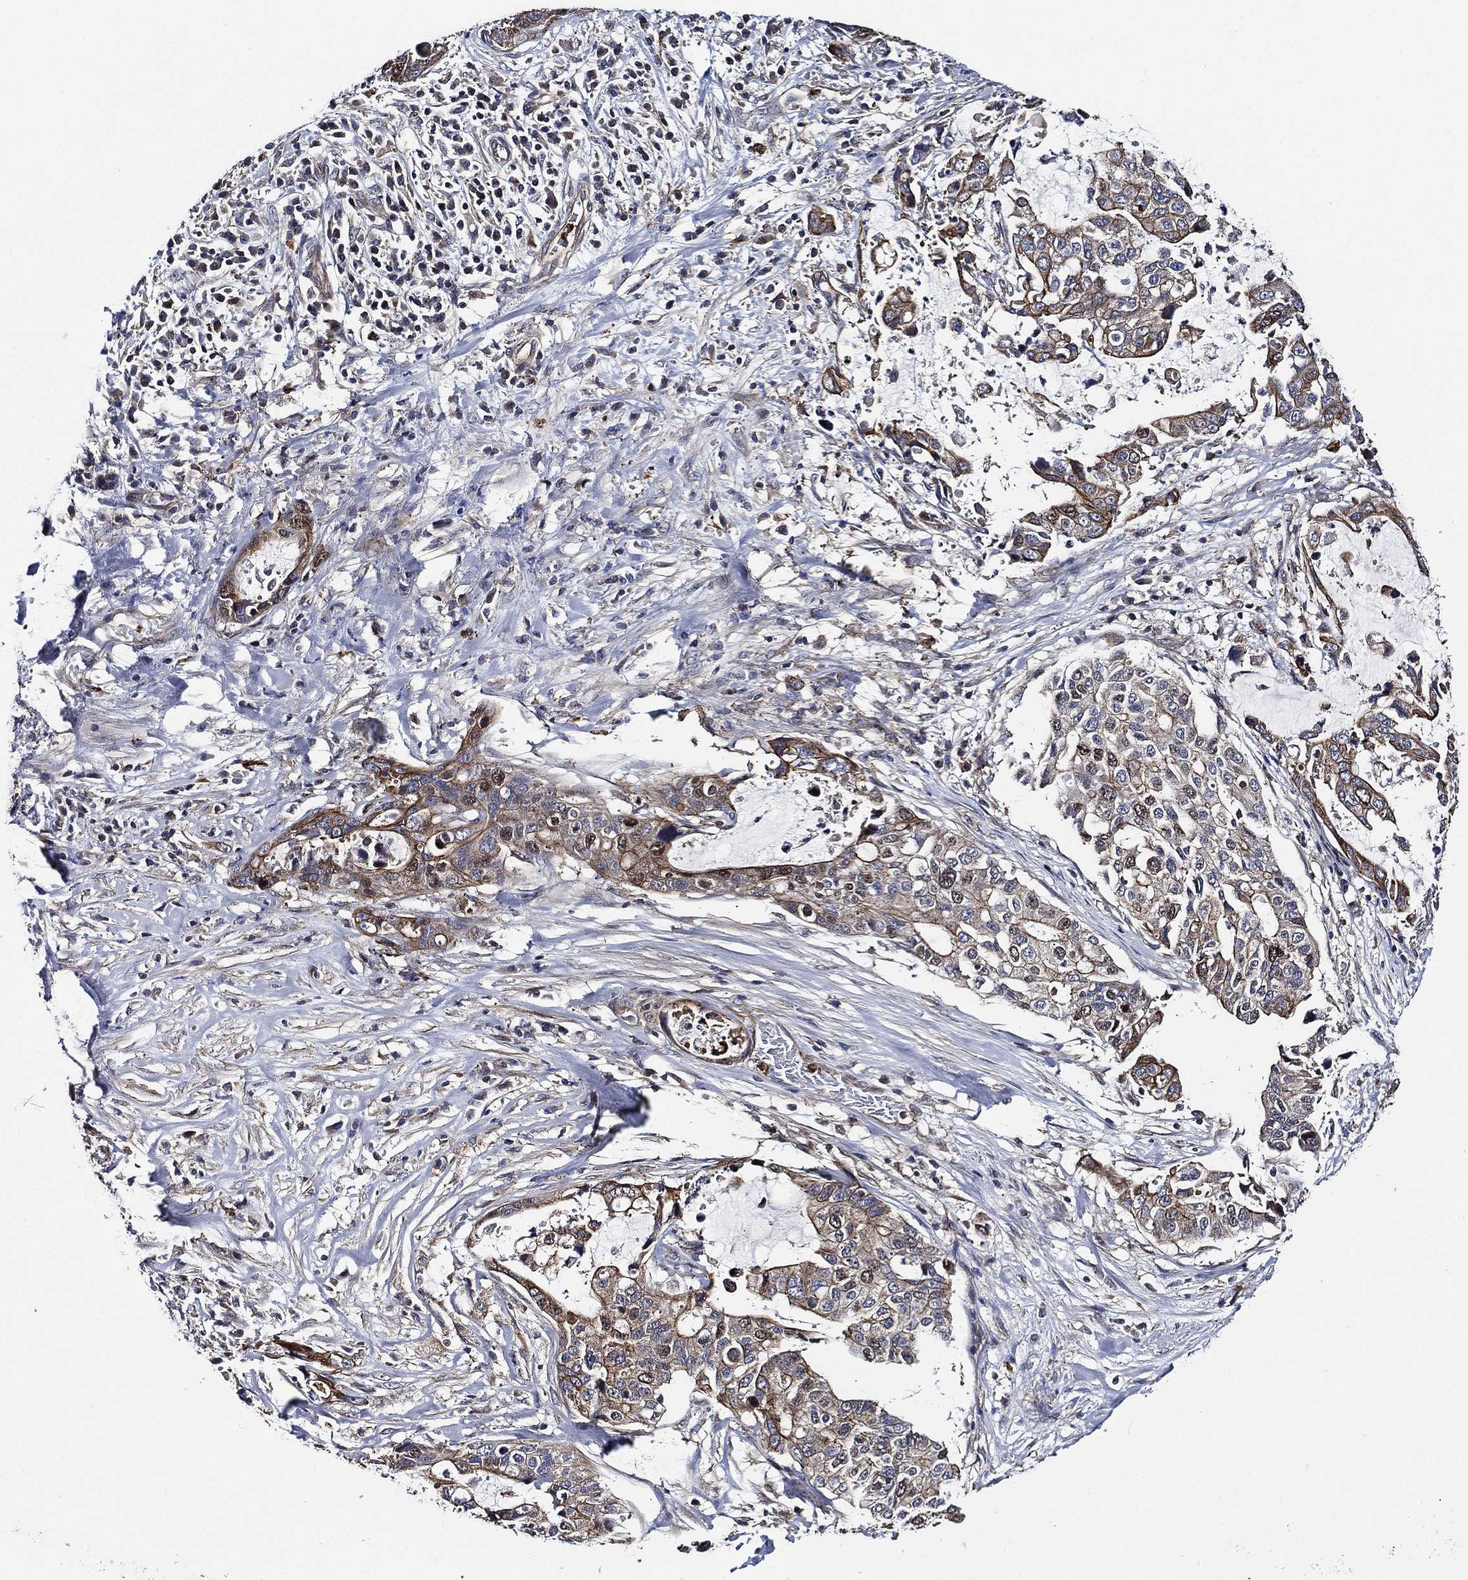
{"staining": {"intensity": "moderate", "quantity": "25%-75%", "location": "cytoplasmic/membranous"}, "tissue": "stomach cancer", "cell_type": "Tumor cells", "image_type": "cancer", "snomed": [{"axis": "morphology", "description": "Adenocarcinoma, NOS"}, {"axis": "topography", "description": "Stomach"}], "caption": "Stomach cancer (adenocarcinoma) was stained to show a protein in brown. There is medium levels of moderate cytoplasmic/membranous expression in about 25%-75% of tumor cells. The staining was performed using DAB, with brown indicating positive protein expression. Nuclei are stained blue with hematoxylin.", "gene": "KIF20B", "patient": {"sex": "male", "age": 54}}